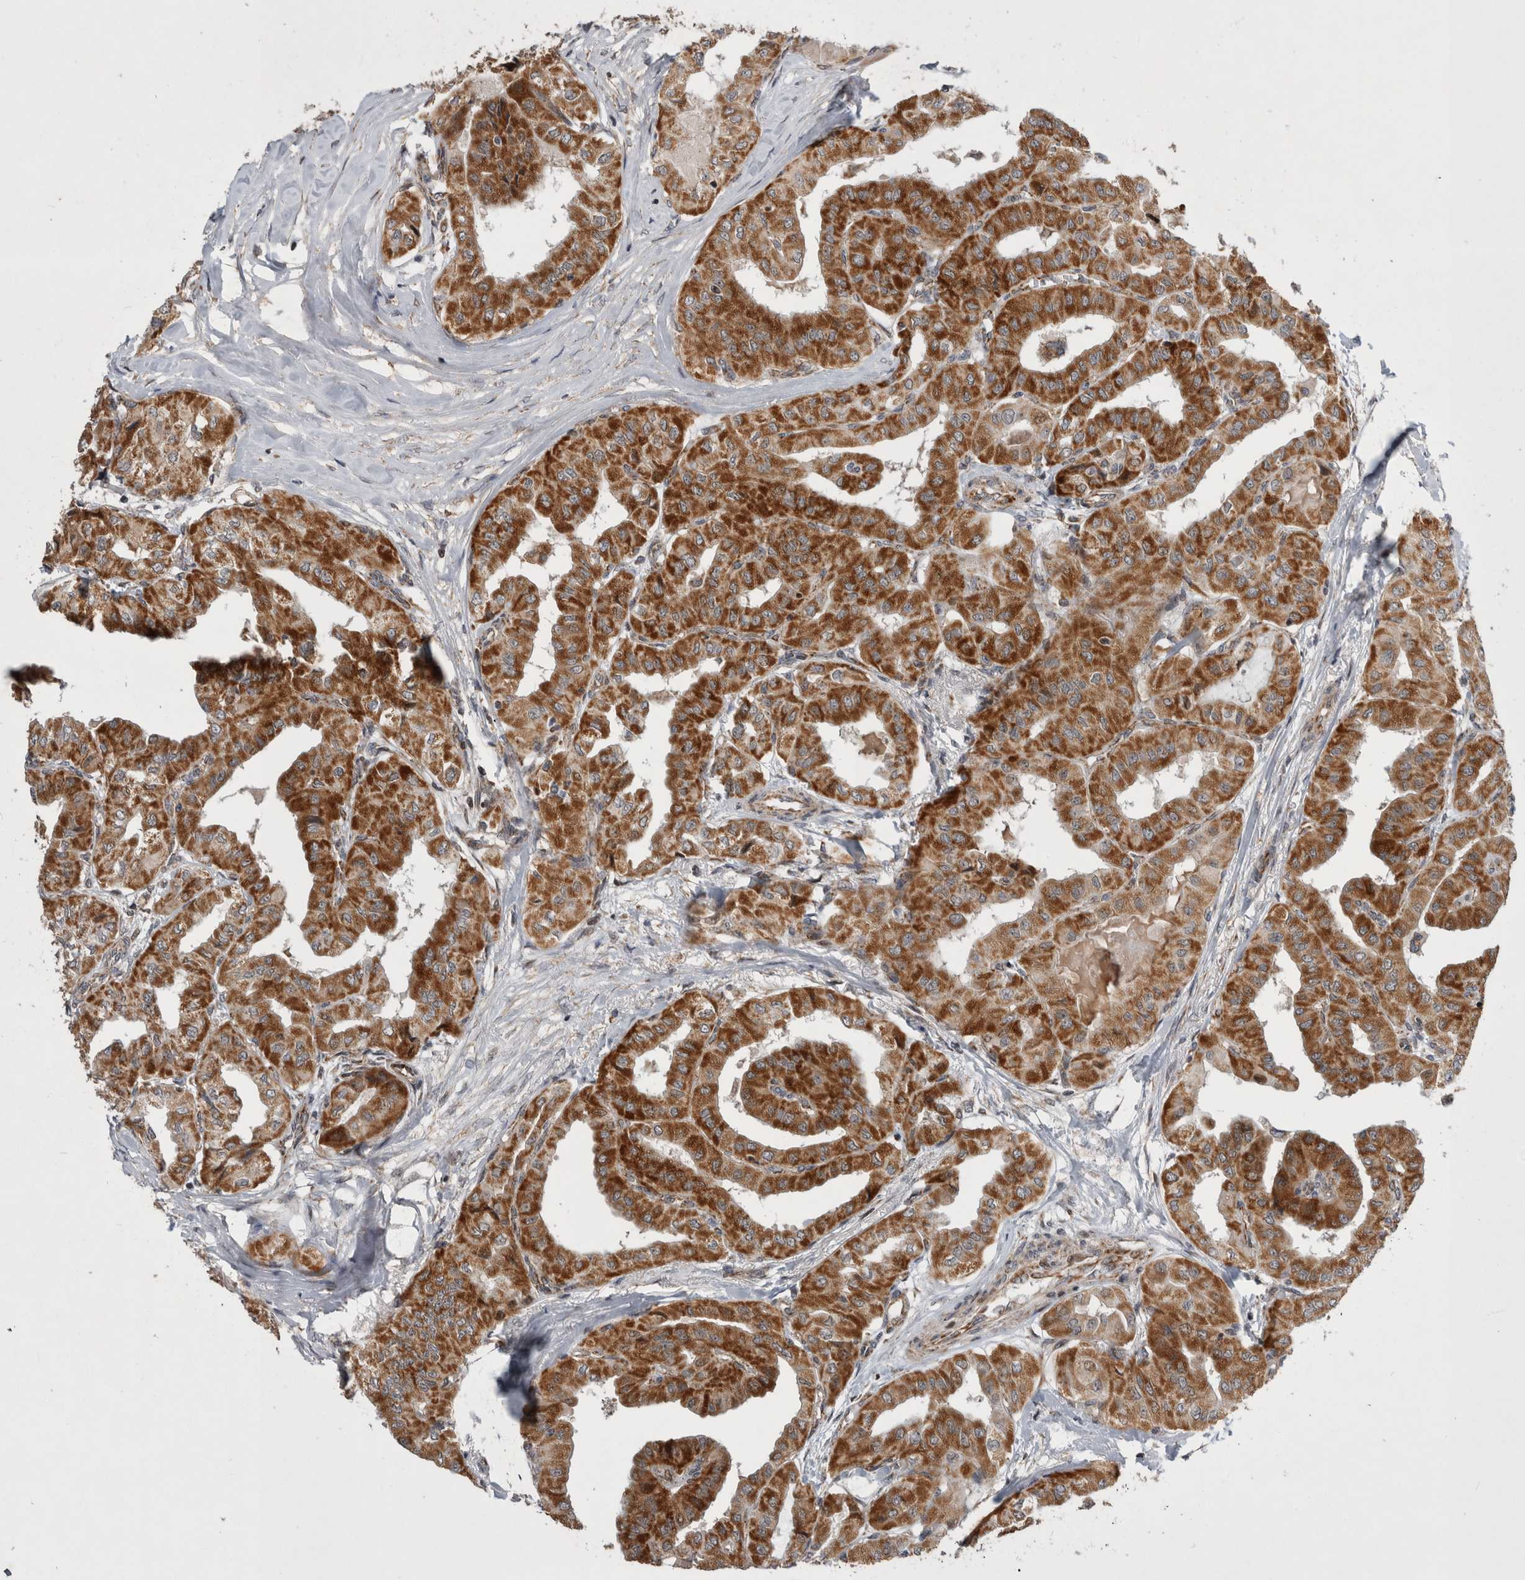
{"staining": {"intensity": "strong", "quantity": ">75%", "location": "cytoplasmic/membranous"}, "tissue": "thyroid cancer", "cell_type": "Tumor cells", "image_type": "cancer", "snomed": [{"axis": "morphology", "description": "Papillary adenocarcinoma, NOS"}, {"axis": "topography", "description": "Thyroid gland"}], "caption": "Tumor cells exhibit strong cytoplasmic/membranous positivity in about >75% of cells in papillary adenocarcinoma (thyroid). The protein of interest is shown in brown color, while the nuclei are stained blue.", "gene": "MRPL37", "patient": {"sex": "female", "age": 59}}